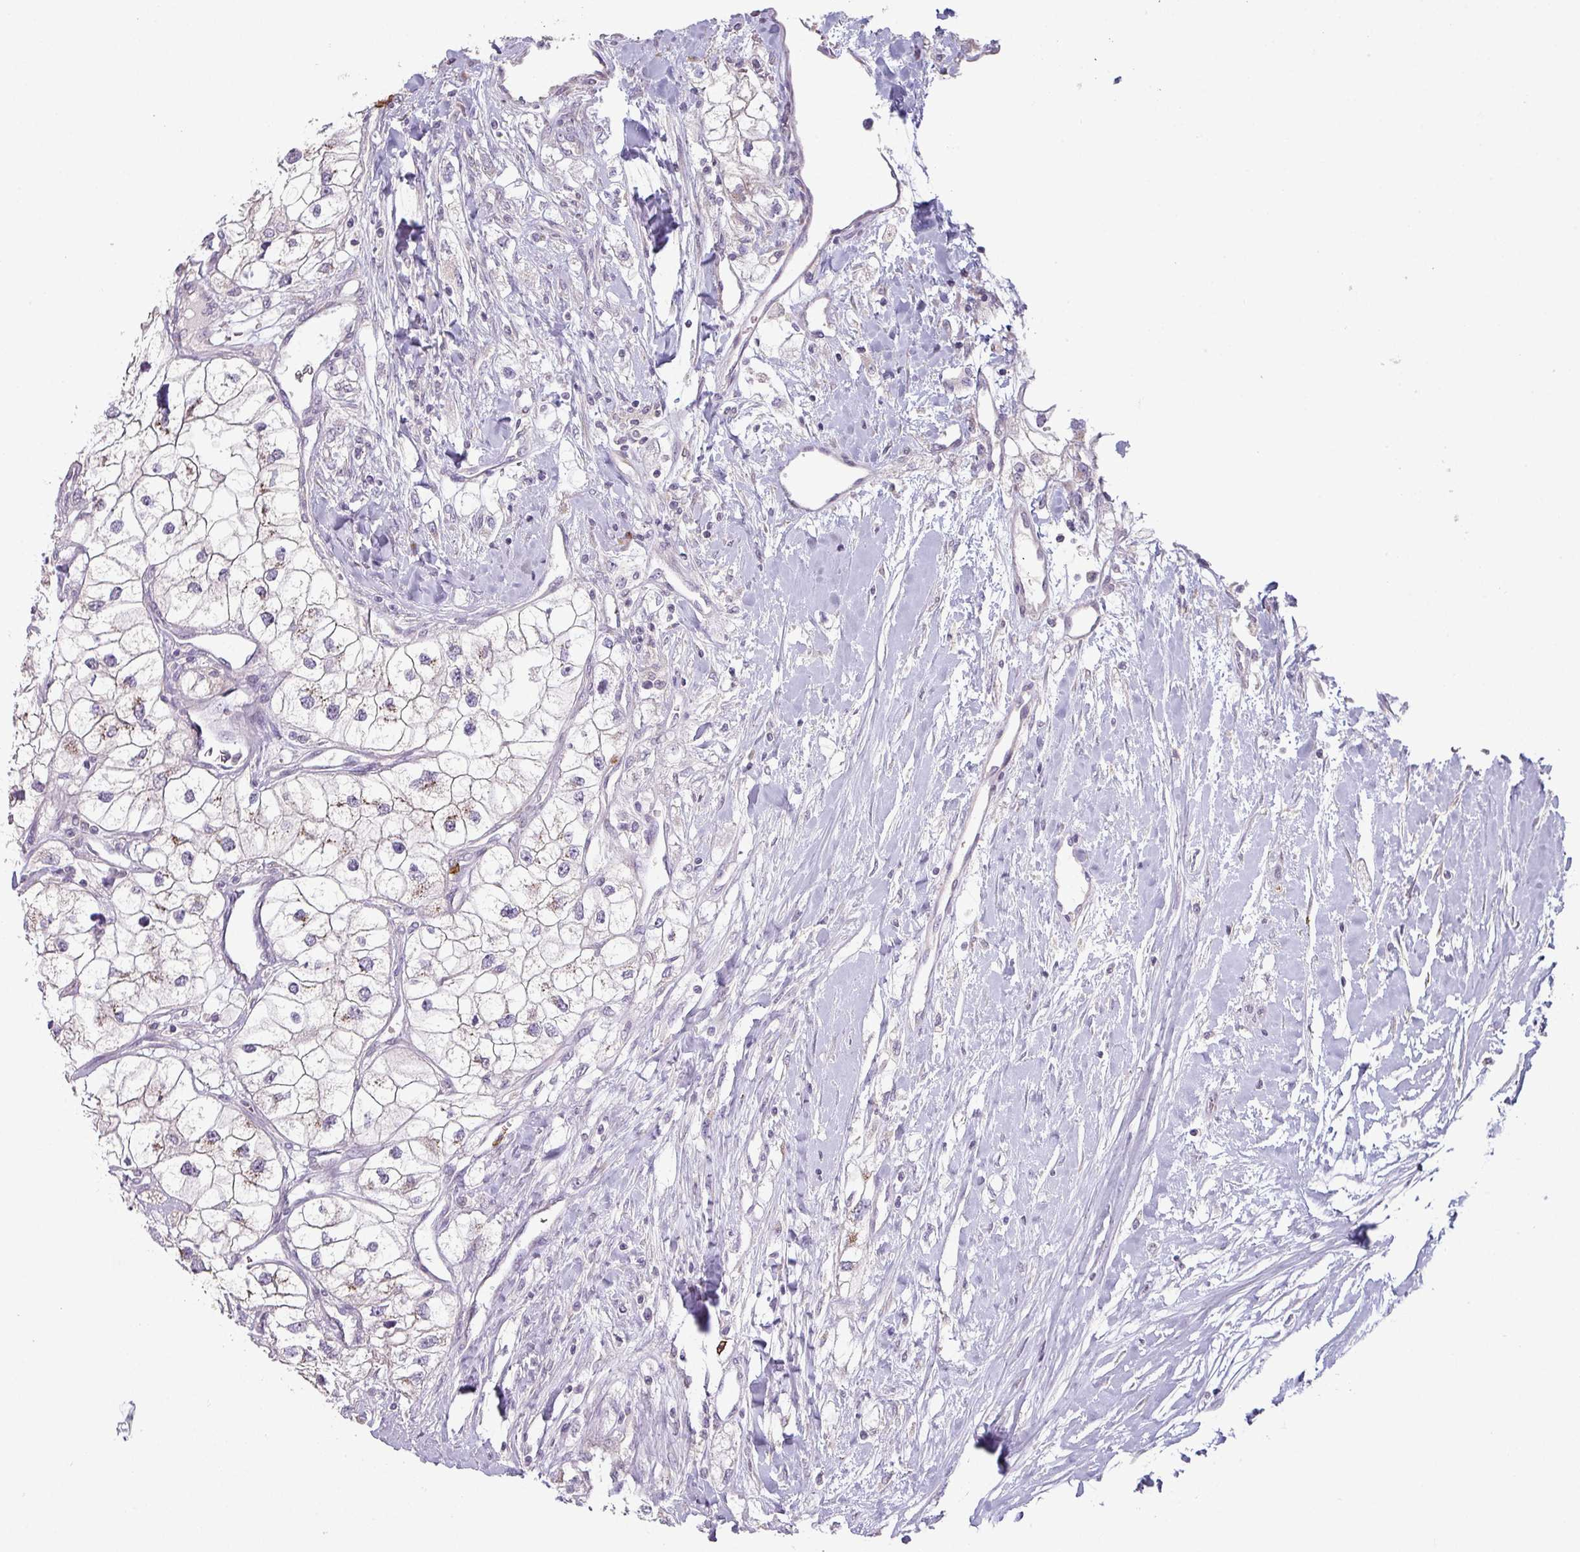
{"staining": {"intensity": "negative", "quantity": "none", "location": "none"}, "tissue": "renal cancer", "cell_type": "Tumor cells", "image_type": "cancer", "snomed": [{"axis": "morphology", "description": "Adenocarcinoma, NOS"}, {"axis": "topography", "description": "Kidney"}], "caption": "IHC photomicrograph of neoplastic tissue: renal cancer stained with DAB (3,3'-diaminobenzidine) displays no significant protein staining in tumor cells. (DAB immunohistochemistry visualized using brightfield microscopy, high magnification).", "gene": "MAGEC3", "patient": {"sex": "male", "age": 59}}